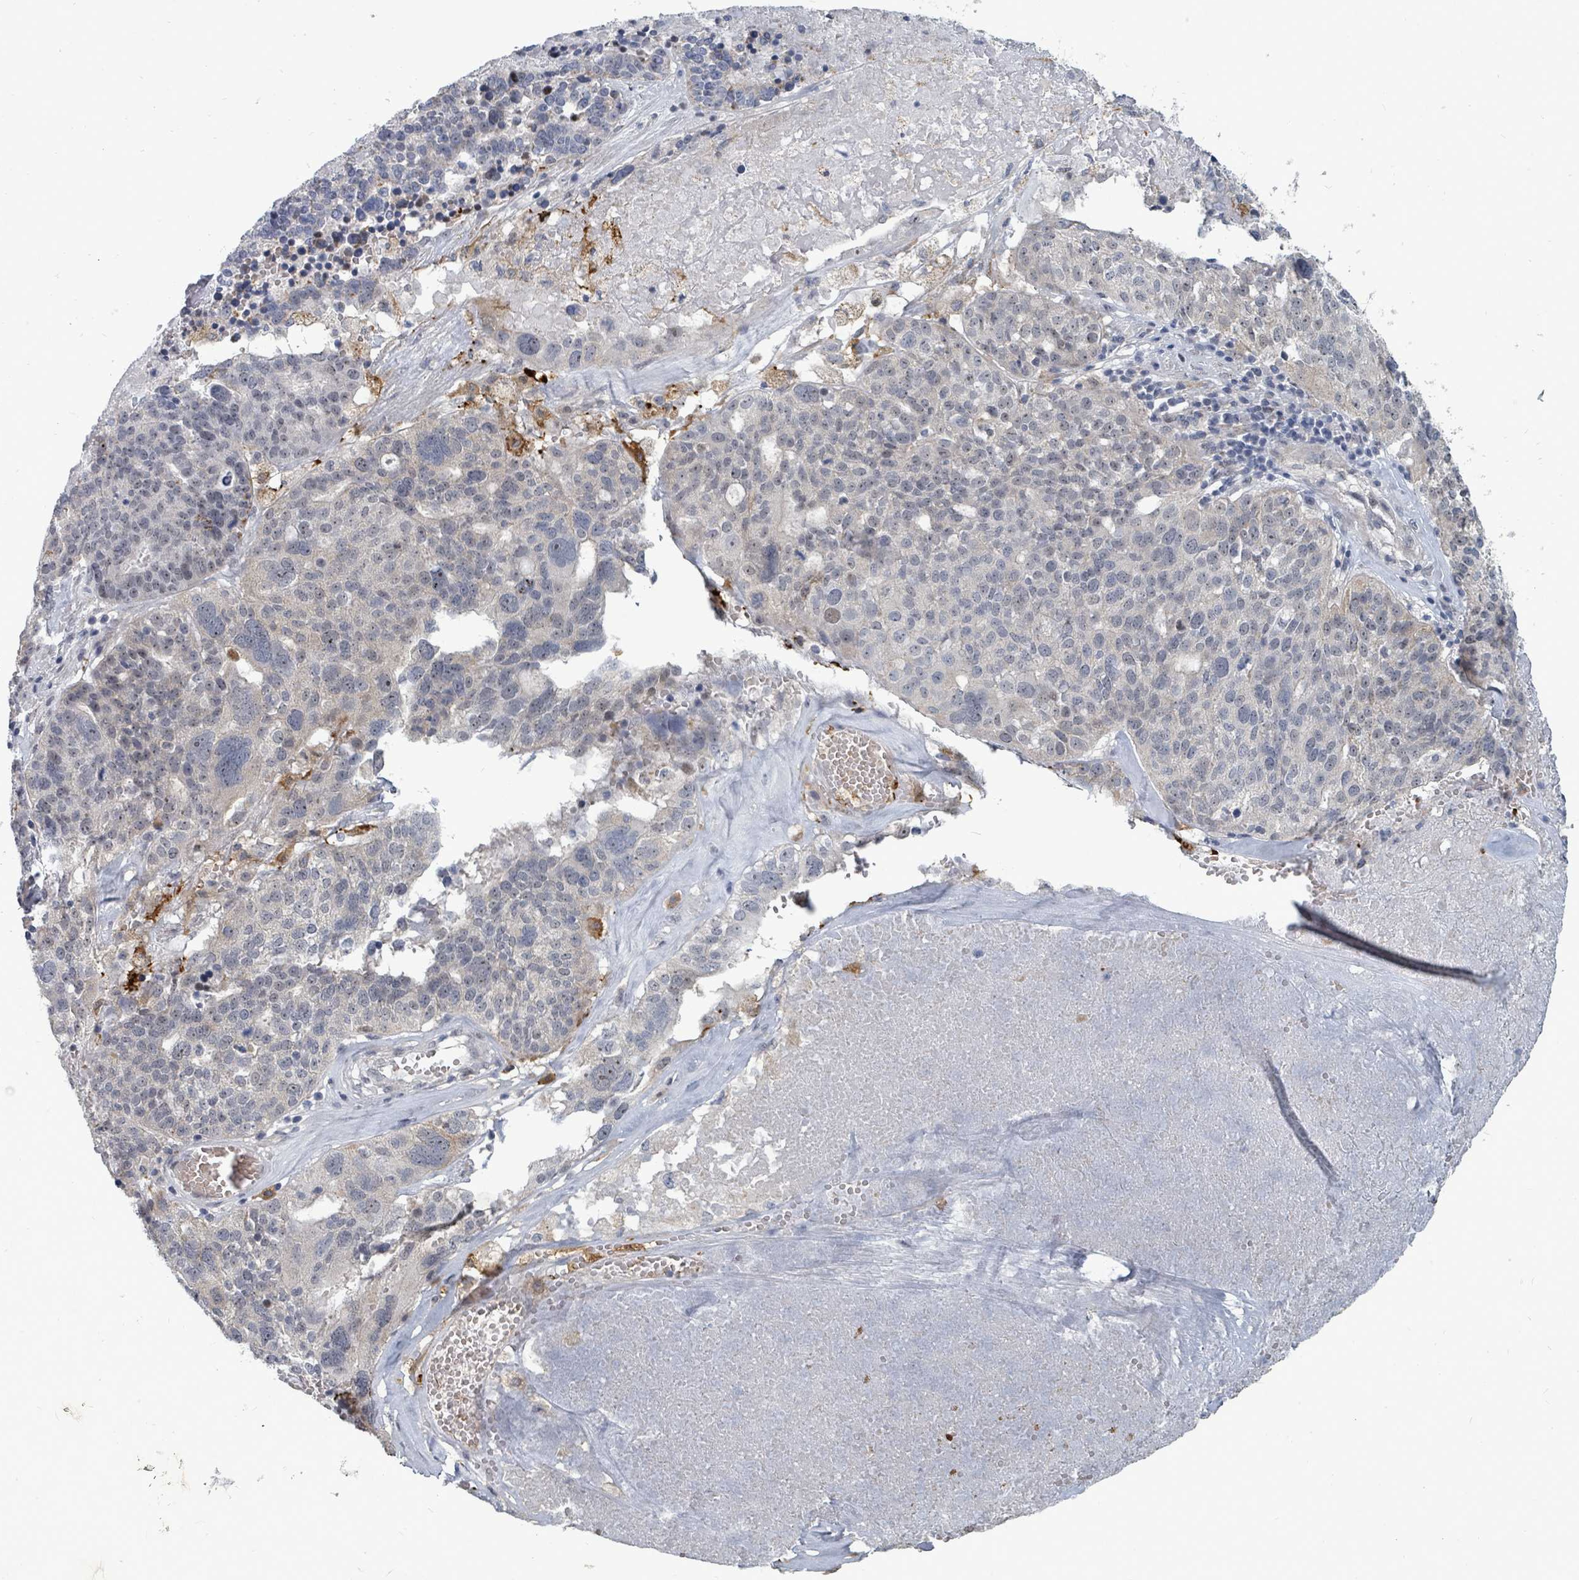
{"staining": {"intensity": "negative", "quantity": "none", "location": "none"}, "tissue": "ovarian cancer", "cell_type": "Tumor cells", "image_type": "cancer", "snomed": [{"axis": "morphology", "description": "Cystadenocarcinoma, serous, NOS"}, {"axis": "topography", "description": "Ovary"}], "caption": "Tumor cells show no significant positivity in ovarian cancer.", "gene": "TRDMT1", "patient": {"sex": "female", "age": 59}}